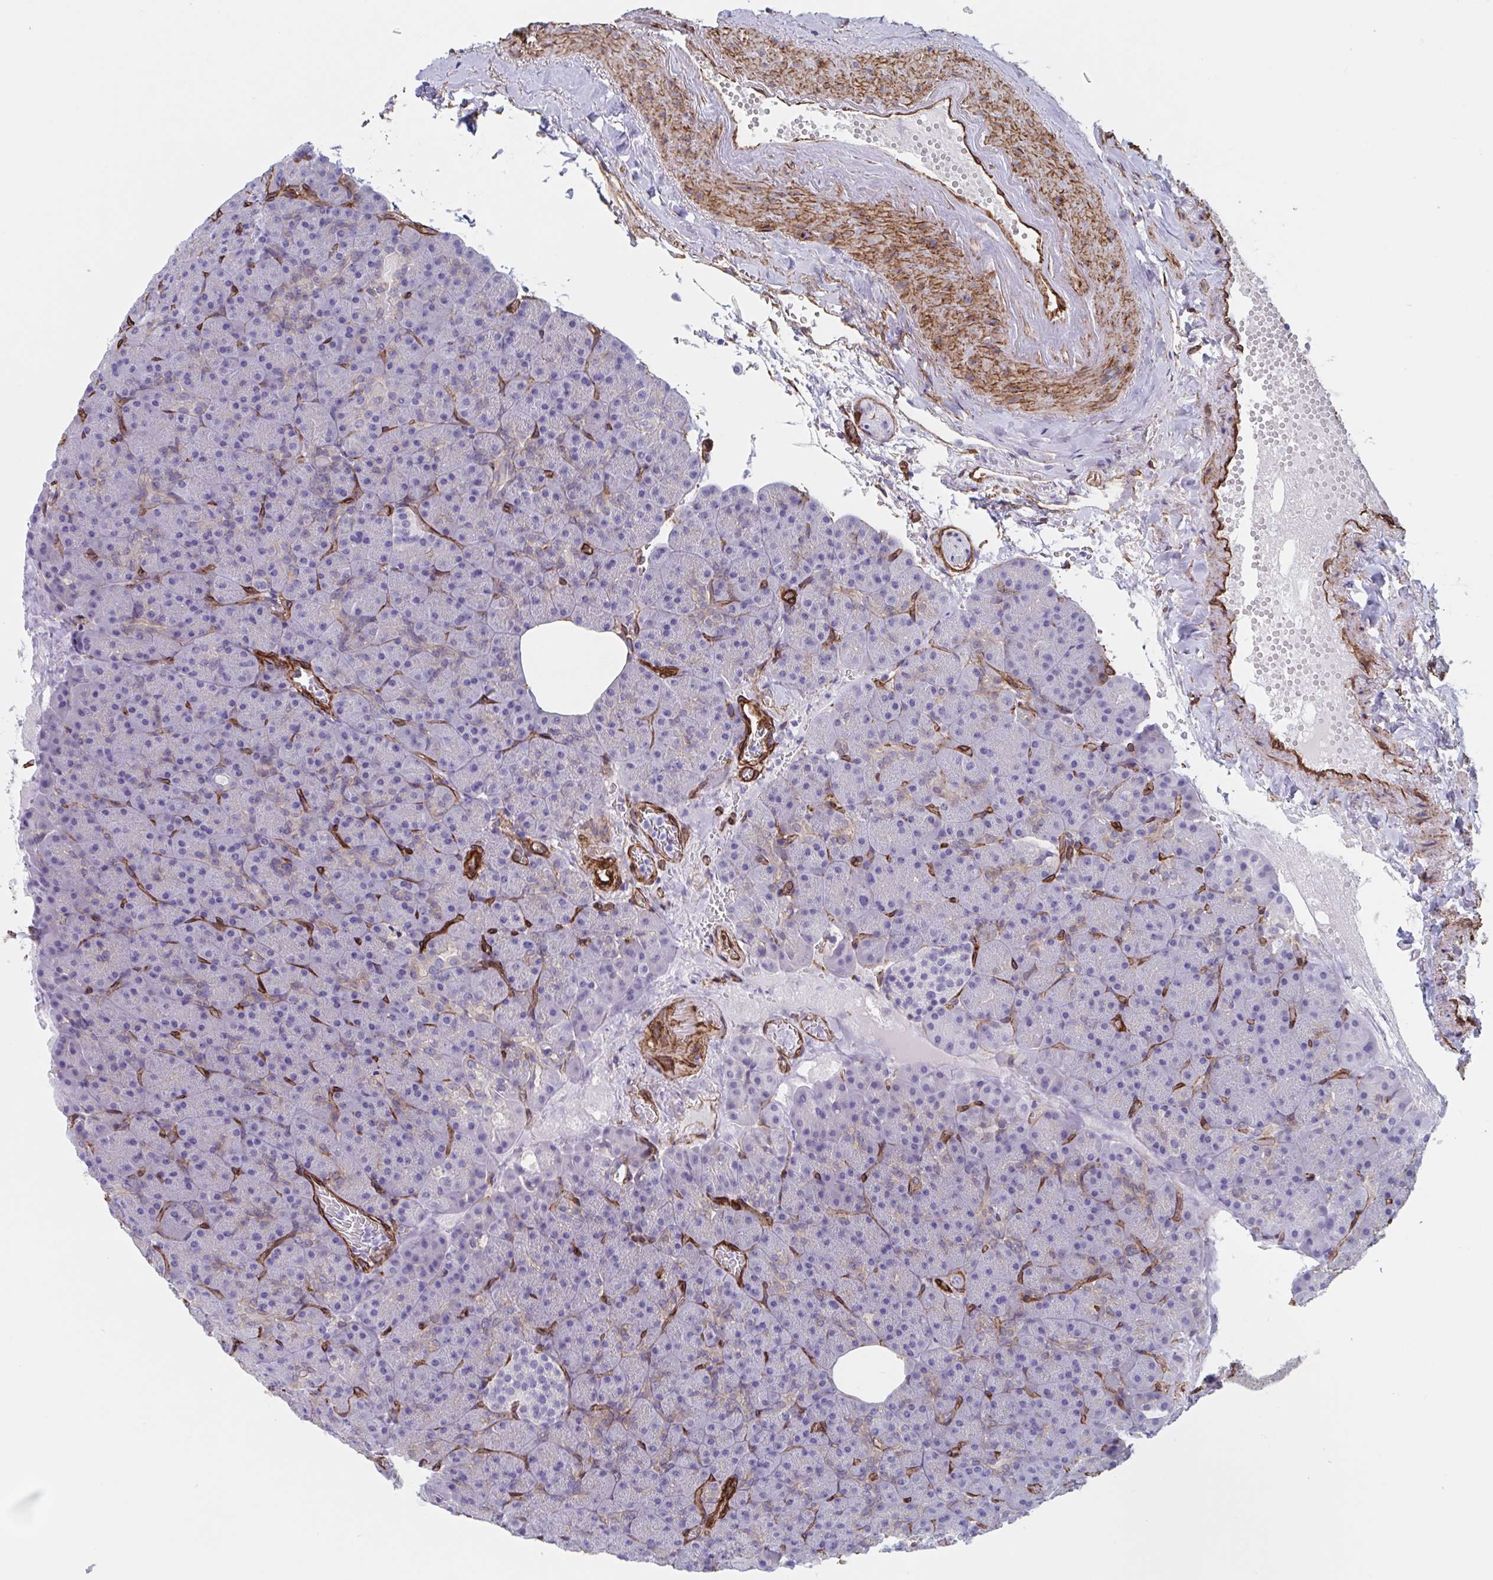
{"staining": {"intensity": "negative", "quantity": "none", "location": "none"}, "tissue": "pancreas", "cell_type": "Exocrine glandular cells", "image_type": "normal", "snomed": [{"axis": "morphology", "description": "Normal tissue, NOS"}, {"axis": "topography", "description": "Pancreas"}], "caption": "Image shows no protein expression in exocrine glandular cells of unremarkable pancreas. Nuclei are stained in blue.", "gene": "CITED4", "patient": {"sex": "female", "age": 74}}